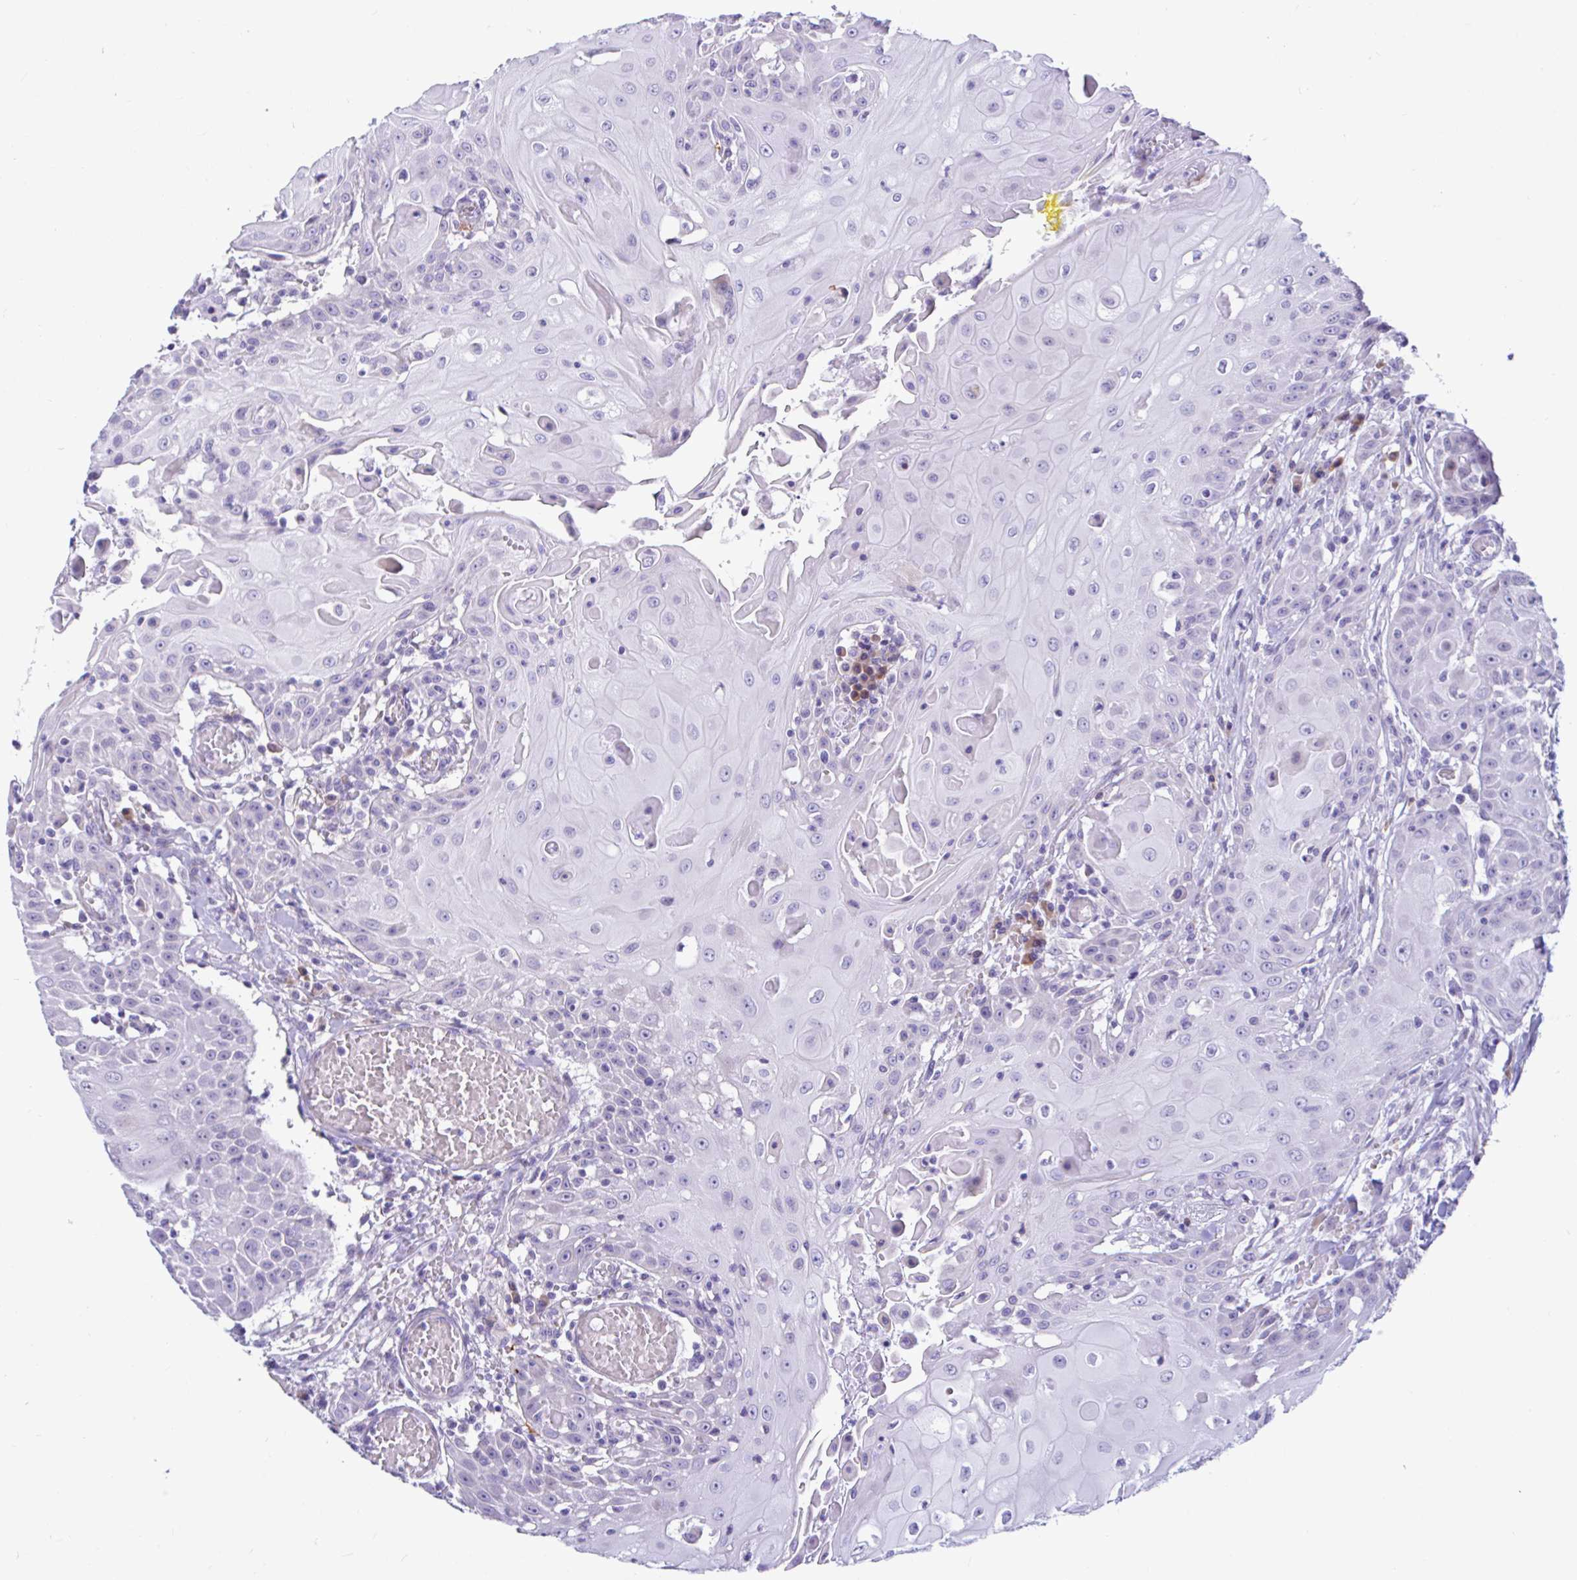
{"staining": {"intensity": "negative", "quantity": "none", "location": "none"}, "tissue": "head and neck cancer", "cell_type": "Tumor cells", "image_type": "cancer", "snomed": [{"axis": "morphology", "description": "Normal tissue, NOS"}, {"axis": "morphology", "description": "Squamous cell carcinoma, NOS"}, {"axis": "topography", "description": "Oral tissue"}, {"axis": "topography", "description": "Head-Neck"}], "caption": "The immunohistochemistry (IHC) micrograph has no significant positivity in tumor cells of squamous cell carcinoma (head and neck) tissue.", "gene": "NBPF3", "patient": {"sex": "female", "age": 55}}